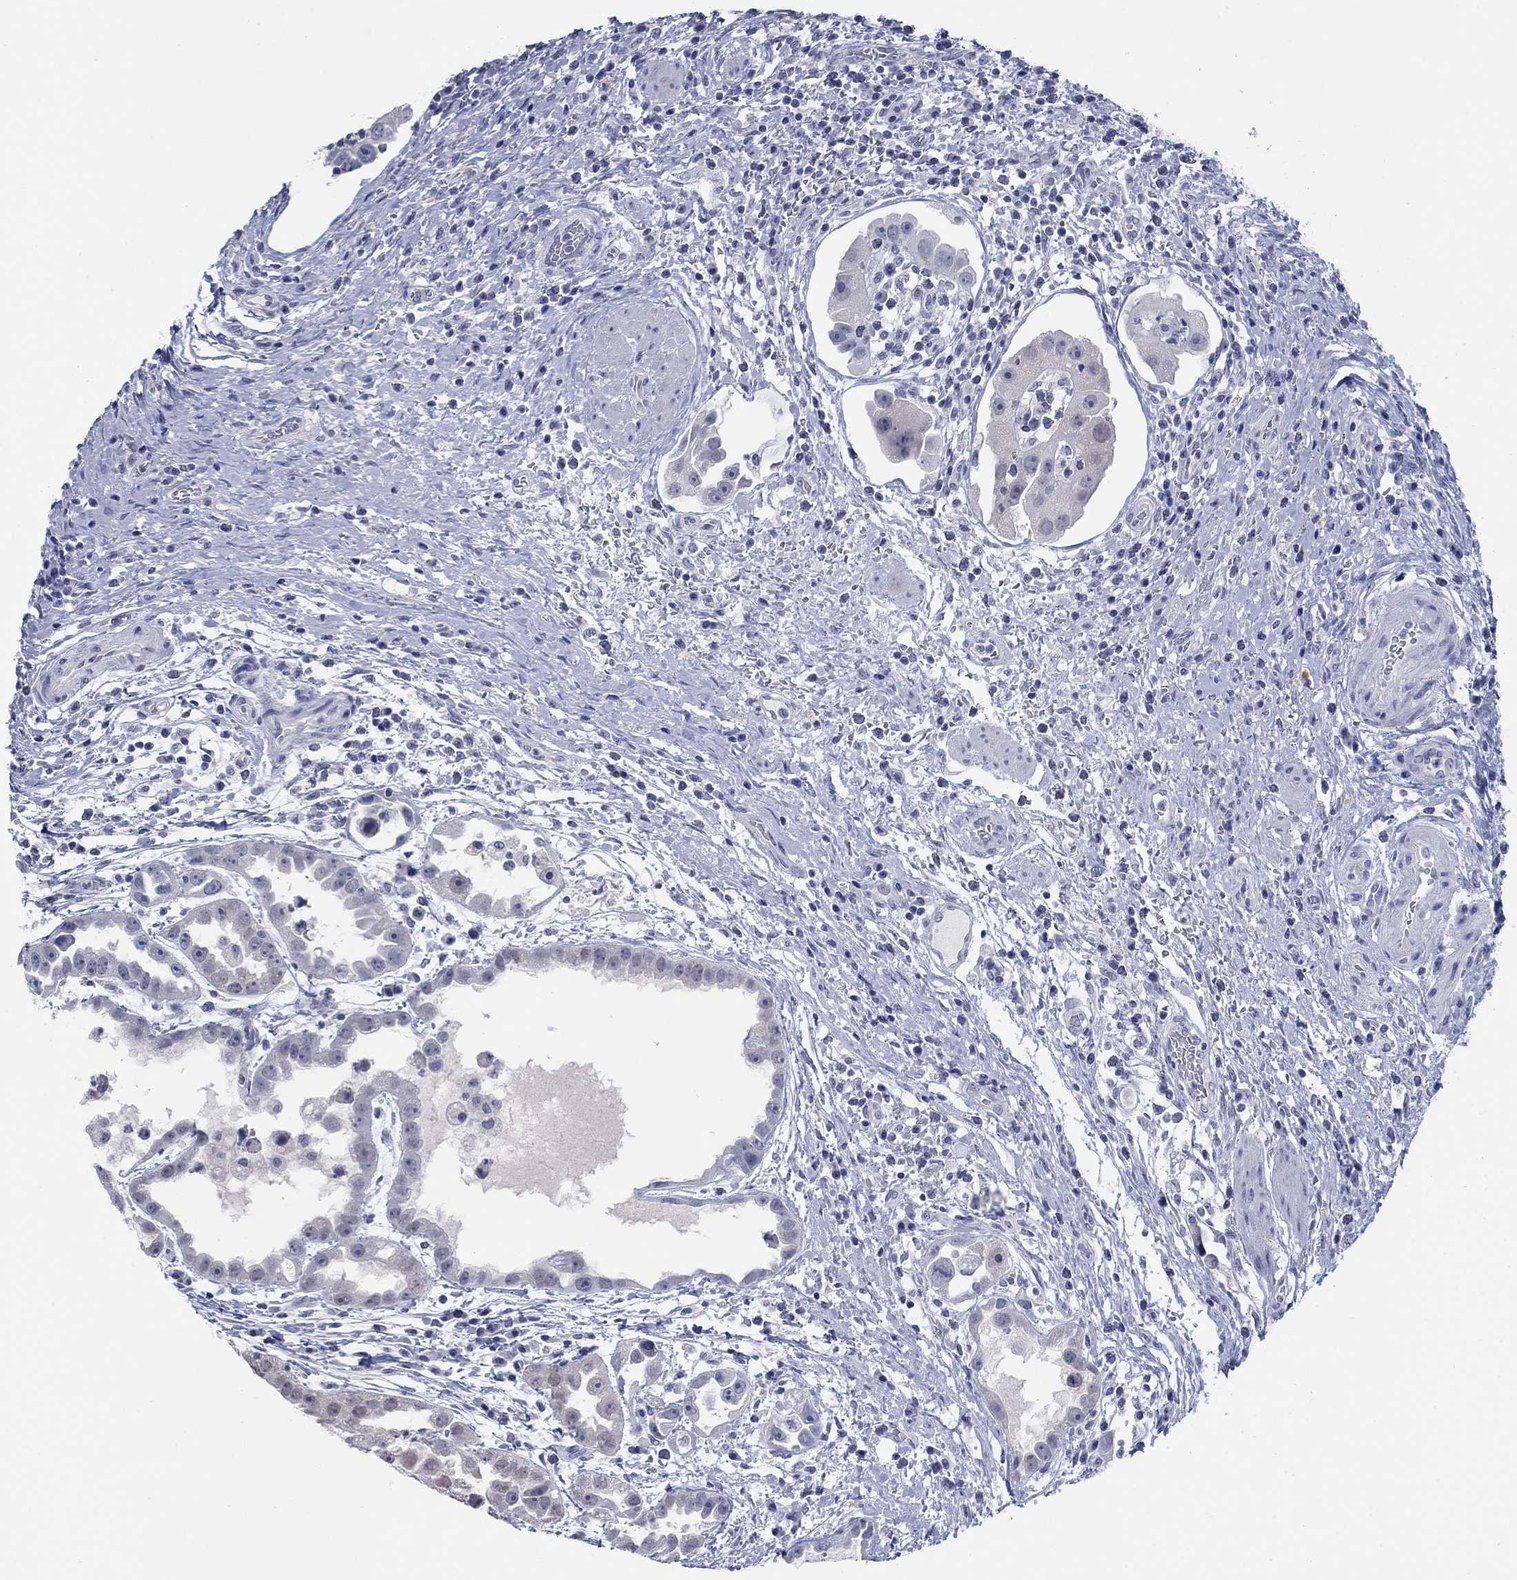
{"staining": {"intensity": "negative", "quantity": "none", "location": "none"}, "tissue": "urothelial cancer", "cell_type": "Tumor cells", "image_type": "cancer", "snomed": [{"axis": "morphology", "description": "Urothelial carcinoma, High grade"}, {"axis": "topography", "description": "Urinary bladder"}], "caption": "Tumor cells show no significant staining in urothelial cancer.", "gene": "ATP6V1G2", "patient": {"sex": "female", "age": 41}}